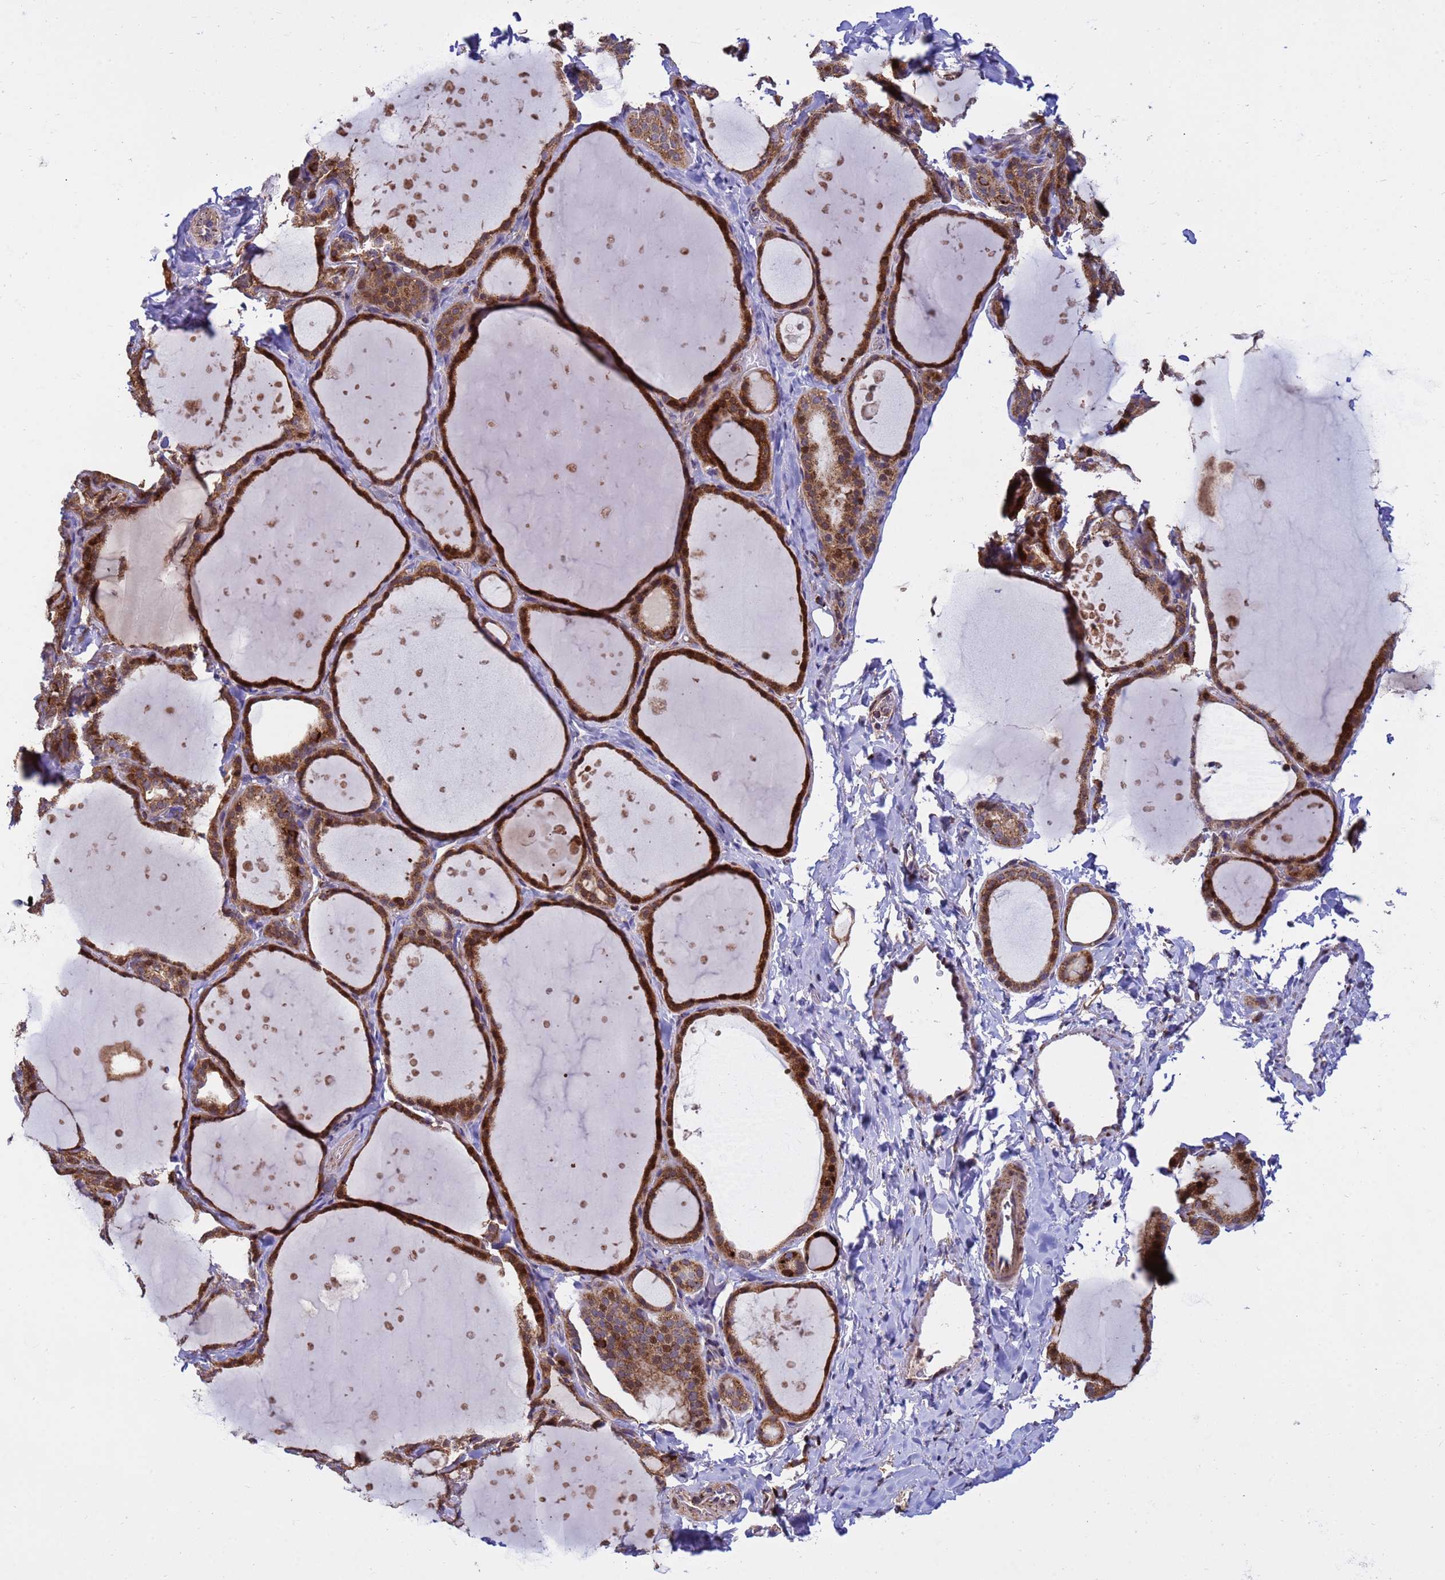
{"staining": {"intensity": "moderate", "quantity": ">75%", "location": "cytoplasmic/membranous,nuclear"}, "tissue": "thyroid gland", "cell_type": "Glandular cells", "image_type": "normal", "snomed": [{"axis": "morphology", "description": "Normal tissue, NOS"}, {"axis": "topography", "description": "Thyroid gland"}], "caption": "An immunohistochemistry (IHC) histopathology image of benign tissue is shown. Protein staining in brown shows moderate cytoplasmic/membranous,nuclear positivity in thyroid gland within glandular cells.", "gene": "TUBGCP3", "patient": {"sex": "female", "age": 44}}